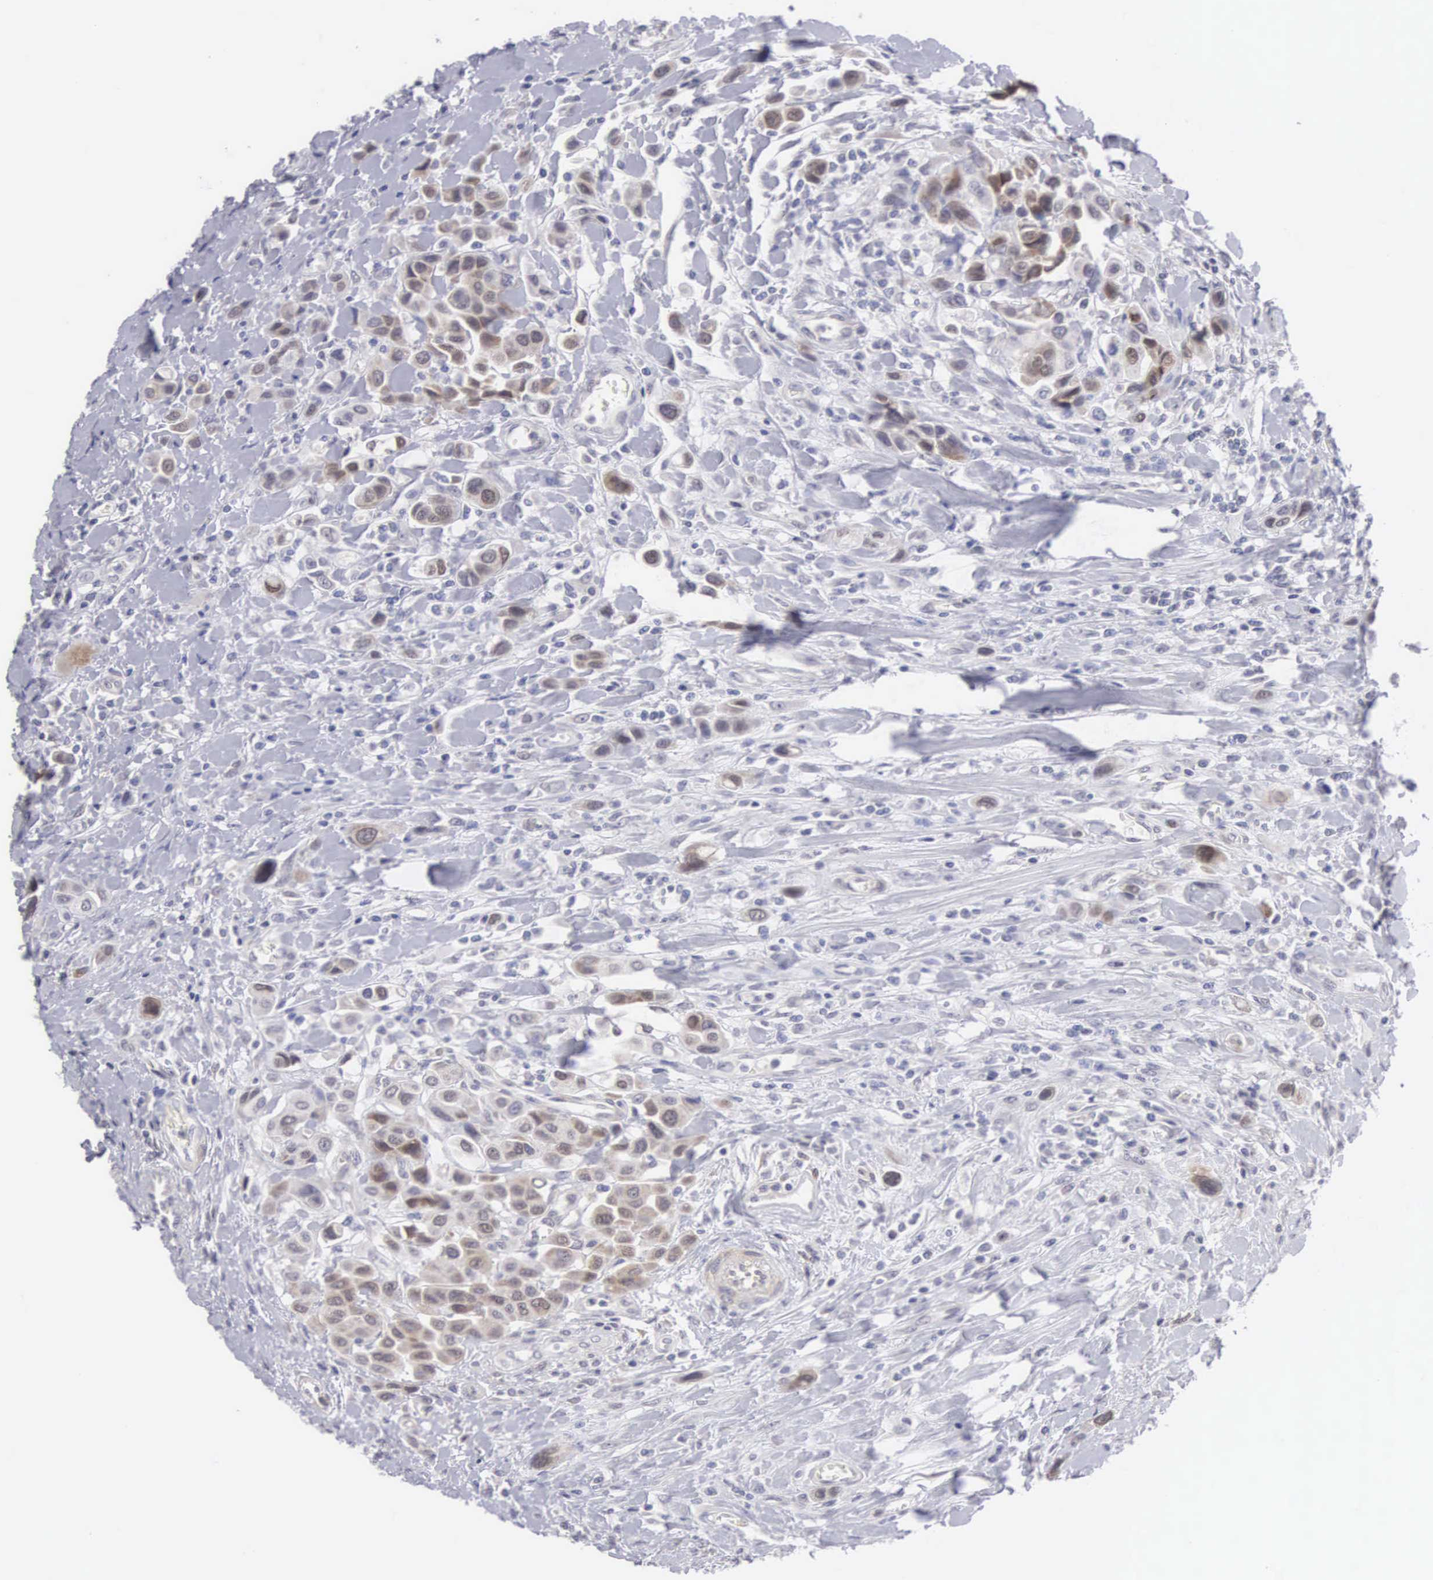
{"staining": {"intensity": "weak", "quantity": "25%-75%", "location": "cytoplasmic/membranous"}, "tissue": "urothelial cancer", "cell_type": "Tumor cells", "image_type": "cancer", "snomed": [{"axis": "morphology", "description": "Urothelial carcinoma, High grade"}, {"axis": "topography", "description": "Urinary bladder"}], "caption": "Tumor cells display low levels of weak cytoplasmic/membranous positivity in about 25%-75% of cells in urothelial cancer.", "gene": "SOX11", "patient": {"sex": "male", "age": 50}}